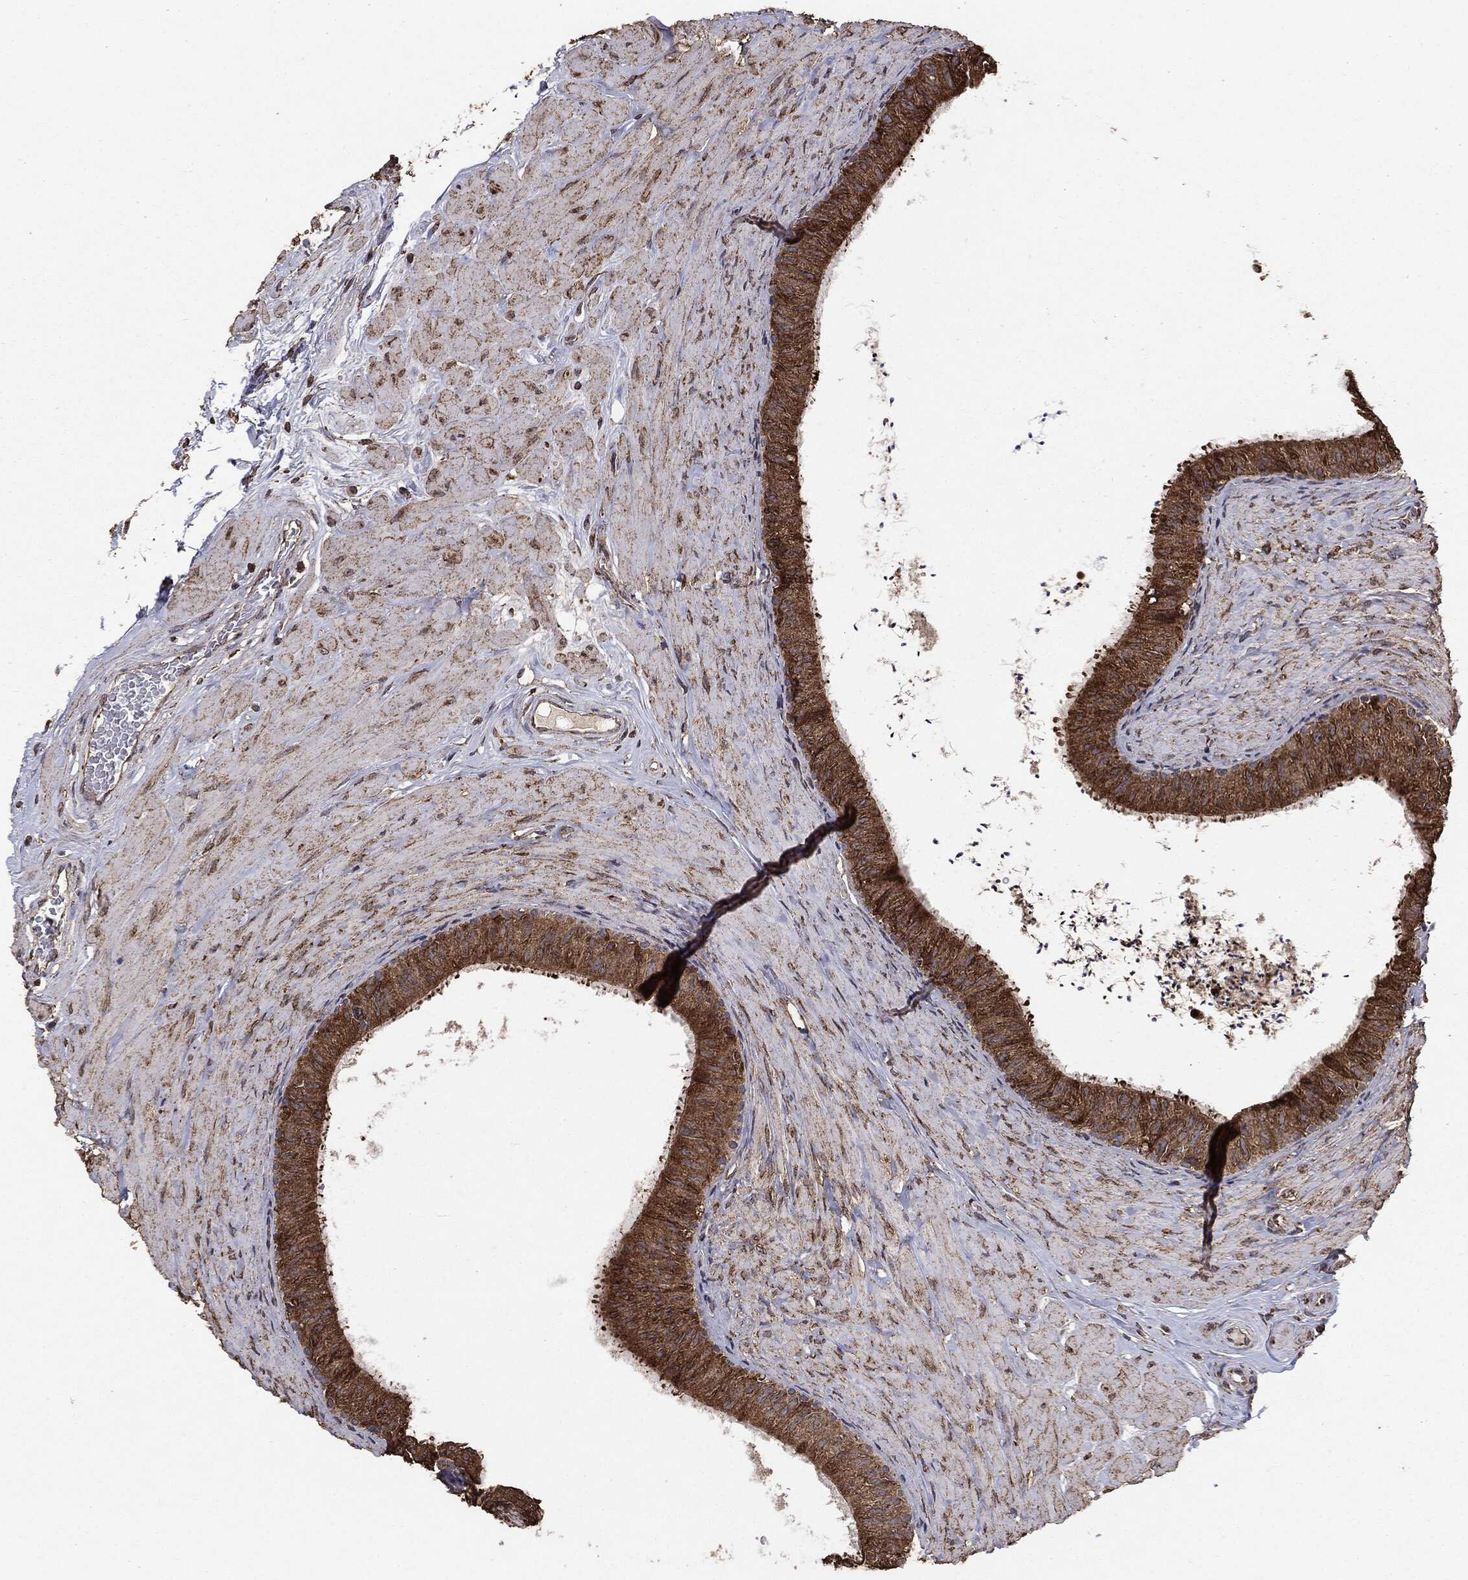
{"staining": {"intensity": "strong", "quantity": ">75%", "location": "cytoplasmic/membranous"}, "tissue": "epididymis", "cell_type": "Glandular cells", "image_type": "normal", "snomed": [{"axis": "morphology", "description": "Normal tissue, NOS"}, {"axis": "topography", "description": "Epididymis"}], "caption": "A high amount of strong cytoplasmic/membranous staining is identified in approximately >75% of glandular cells in unremarkable epididymis.", "gene": "MTOR", "patient": {"sex": "male", "age": 34}}